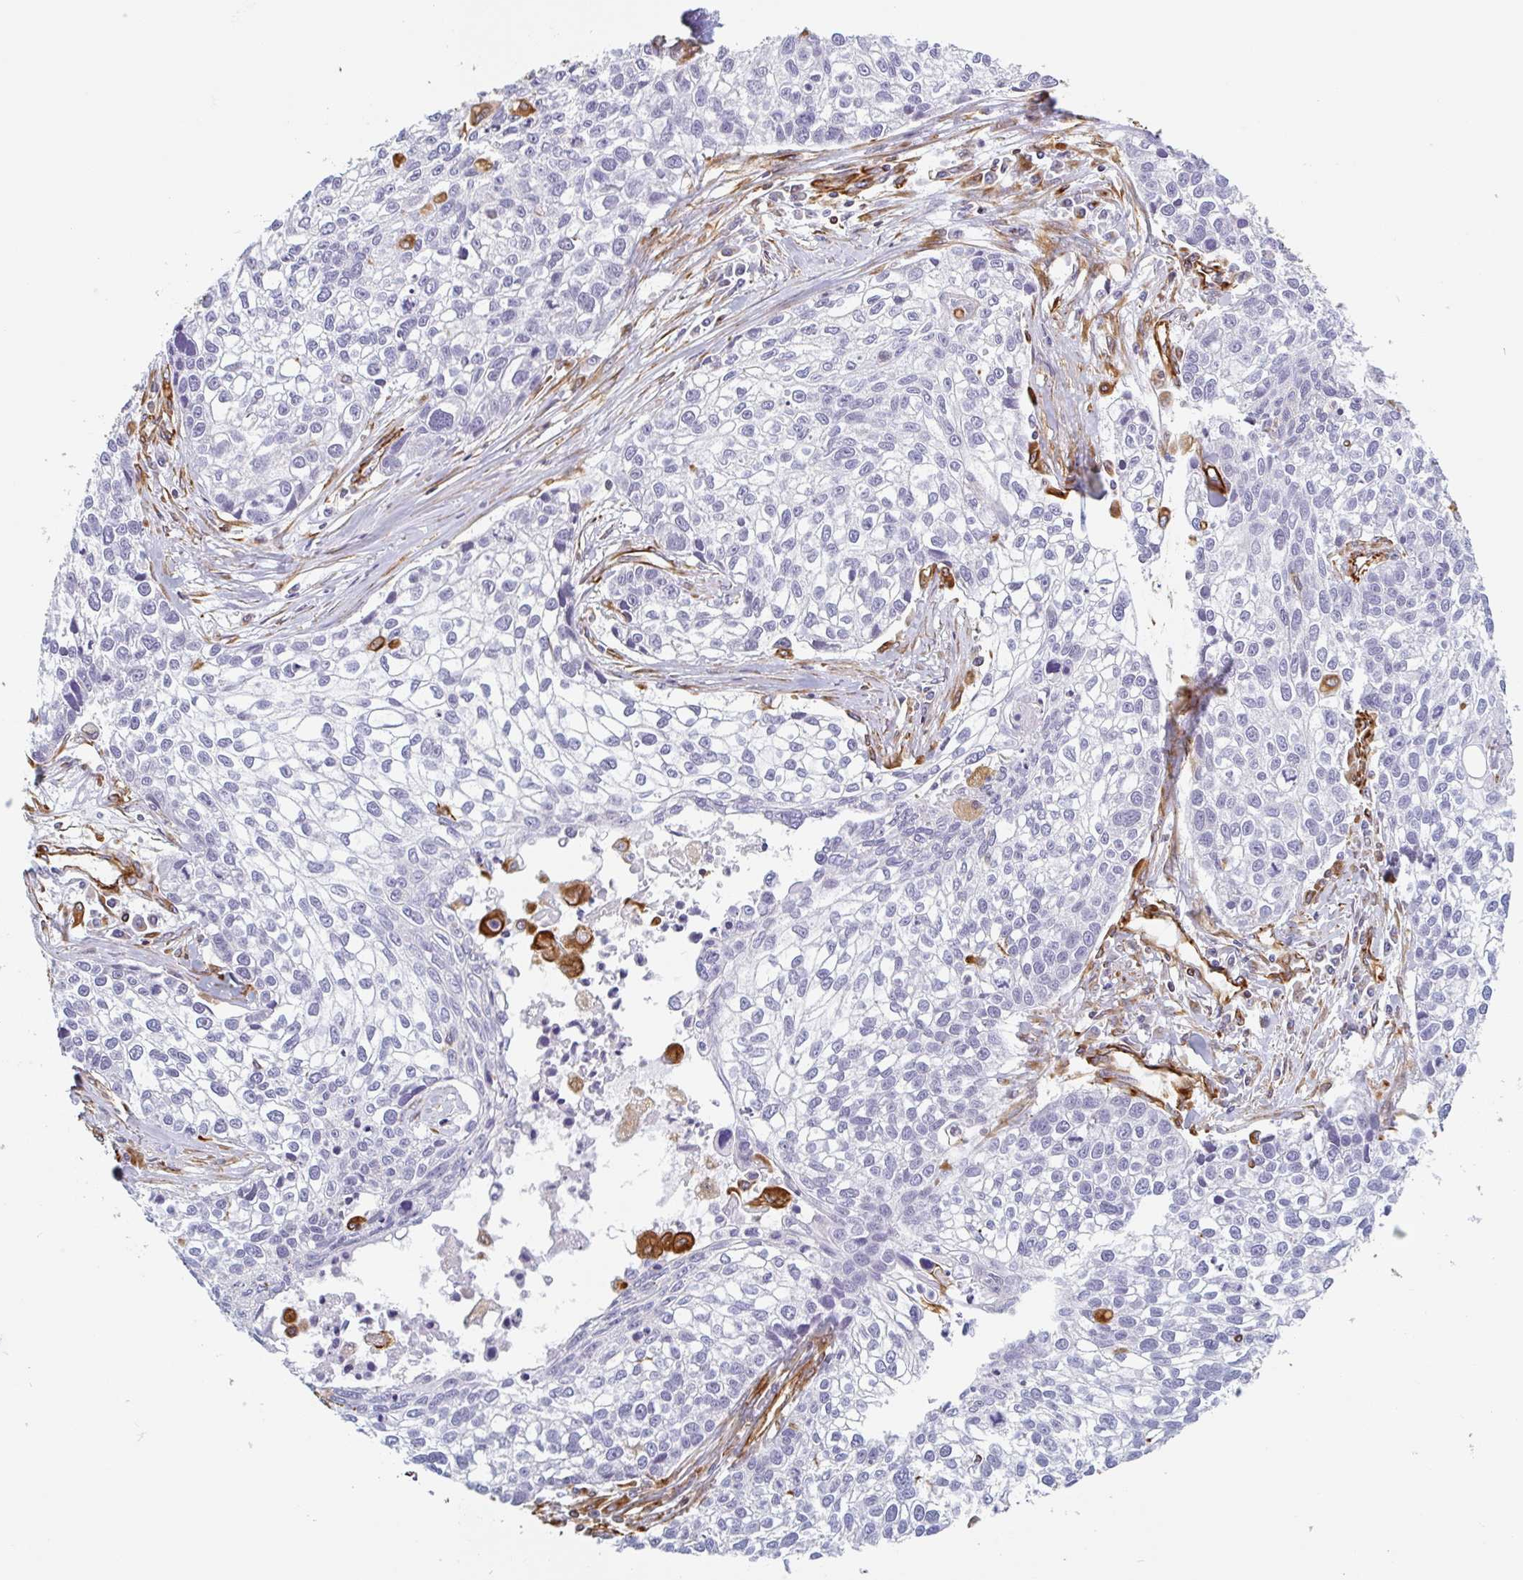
{"staining": {"intensity": "negative", "quantity": "none", "location": "none"}, "tissue": "lung cancer", "cell_type": "Tumor cells", "image_type": "cancer", "snomed": [{"axis": "morphology", "description": "Squamous cell carcinoma, NOS"}, {"axis": "topography", "description": "Lung"}], "caption": "Immunohistochemical staining of human lung cancer (squamous cell carcinoma) displays no significant staining in tumor cells. (DAB immunohistochemistry (IHC) visualized using brightfield microscopy, high magnification).", "gene": "PPFIA1", "patient": {"sex": "male", "age": 74}}